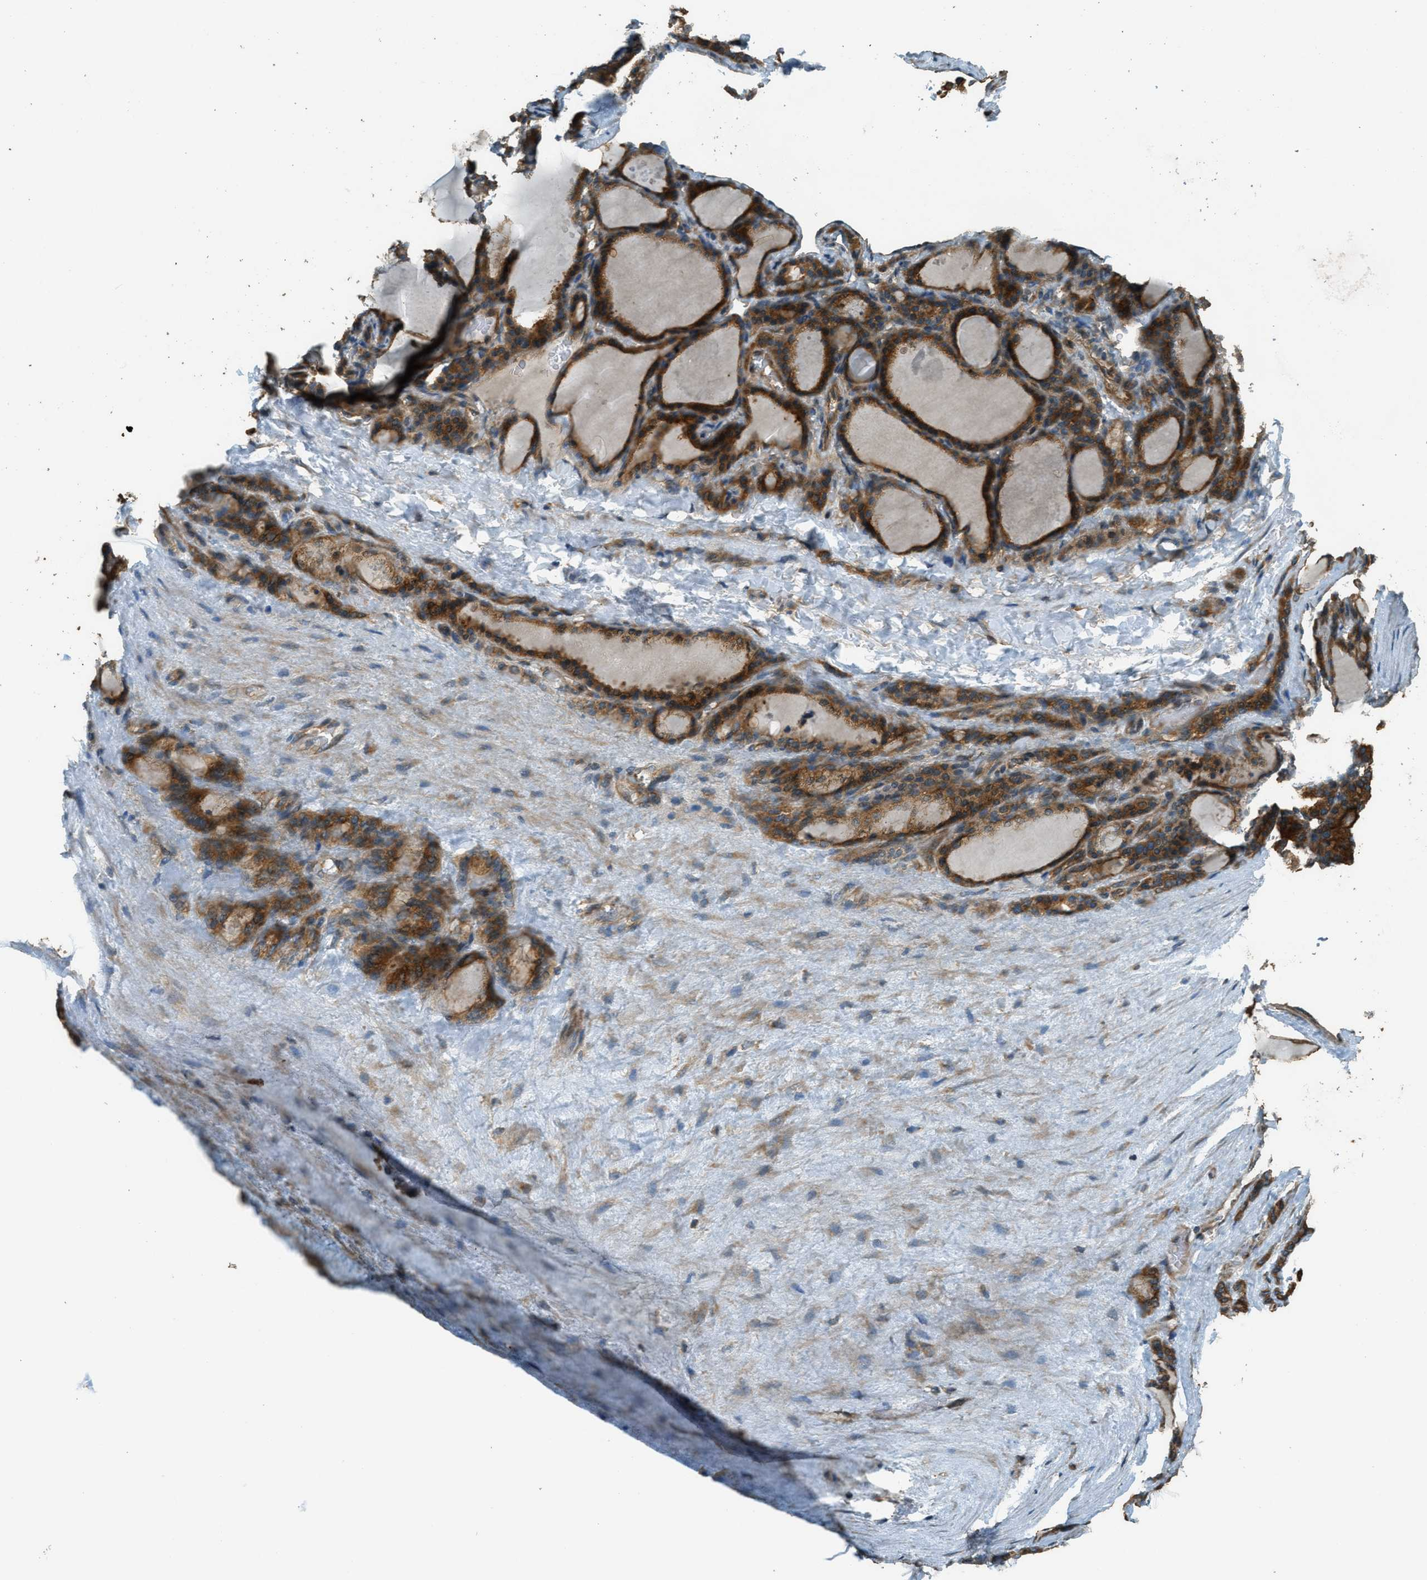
{"staining": {"intensity": "moderate", "quantity": ">75%", "location": "cytoplasmic/membranous"}, "tissue": "thyroid gland", "cell_type": "Glandular cells", "image_type": "normal", "snomed": [{"axis": "morphology", "description": "Normal tissue, NOS"}, {"axis": "topography", "description": "Thyroid gland"}], "caption": "Immunohistochemical staining of unremarkable human thyroid gland shows medium levels of moderate cytoplasmic/membranous expression in approximately >75% of glandular cells.", "gene": "MARS1", "patient": {"sex": "female", "age": 28}}